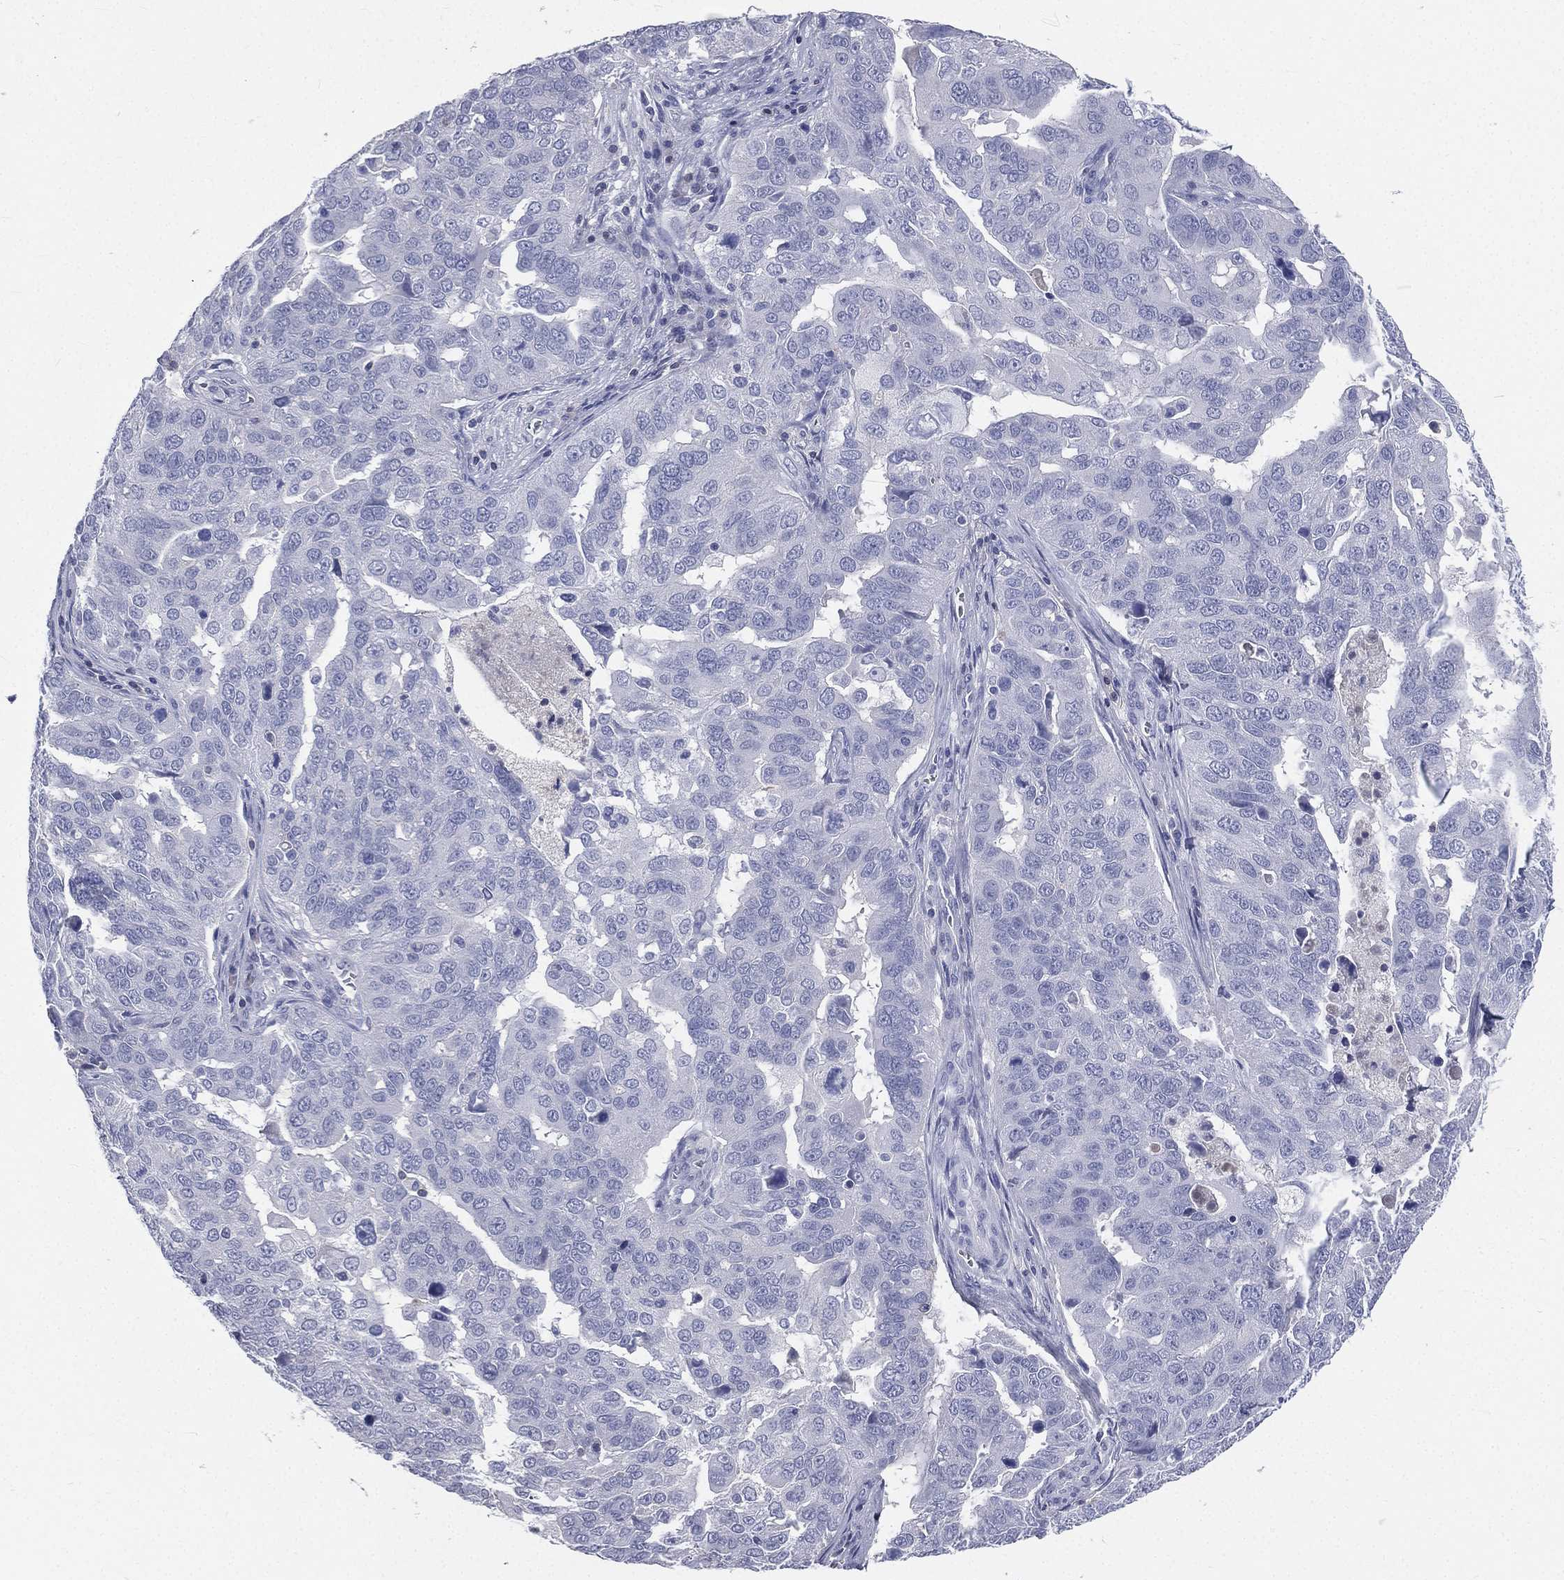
{"staining": {"intensity": "negative", "quantity": "none", "location": "none"}, "tissue": "ovarian cancer", "cell_type": "Tumor cells", "image_type": "cancer", "snomed": [{"axis": "morphology", "description": "Carcinoma, endometroid"}, {"axis": "topography", "description": "Soft tissue"}, {"axis": "topography", "description": "Ovary"}], "caption": "A high-resolution image shows immunohistochemistry staining of endometroid carcinoma (ovarian), which demonstrates no significant staining in tumor cells.", "gene": "CD3D", "patient": {"sex": "female", "age": 52}}